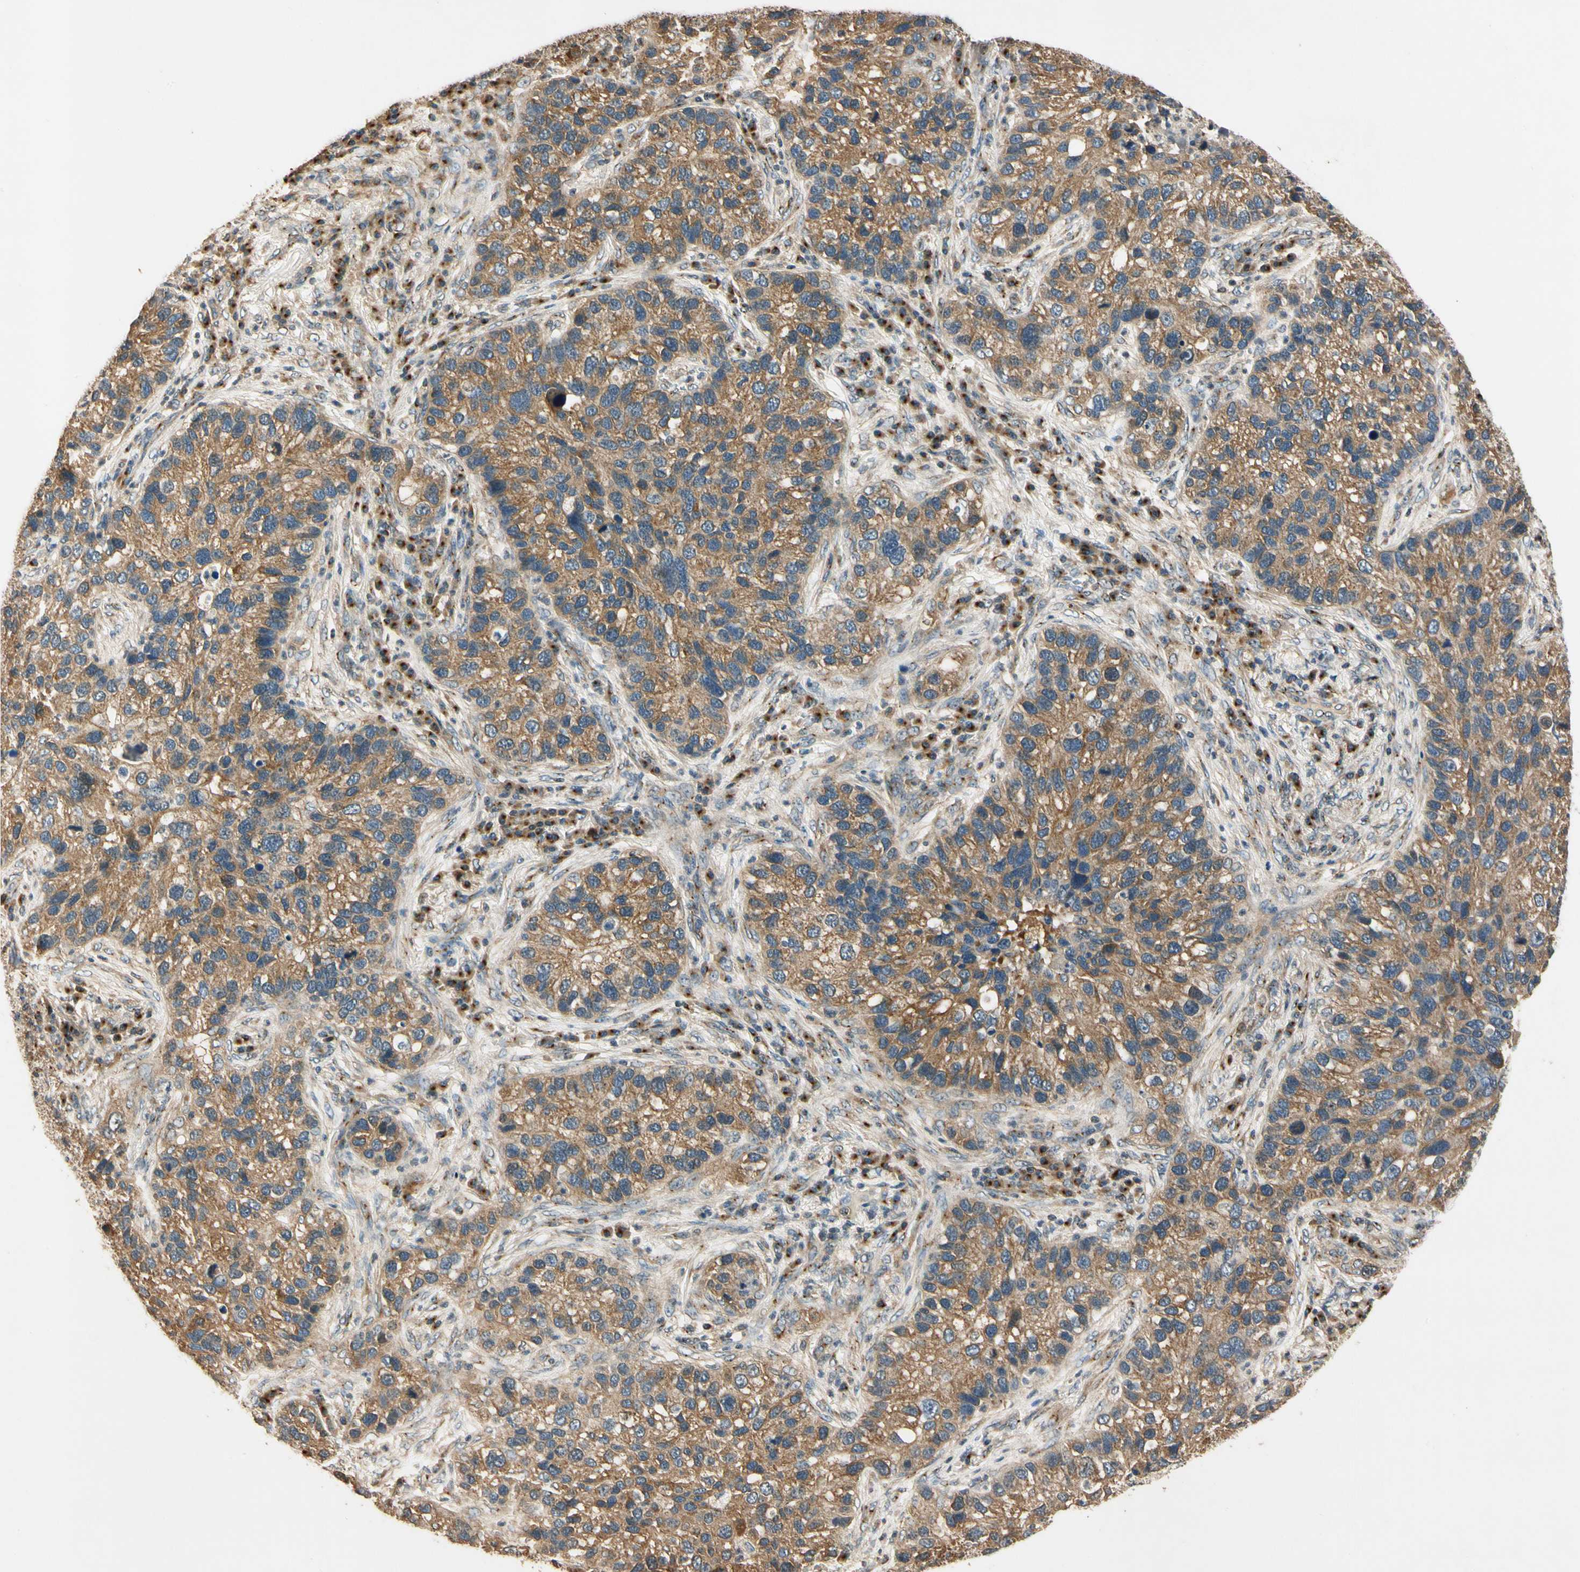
{"staining": {"intensity": "moderate", "quantity": ">75%", "location": "cytoplasmic/membranous"}, "tissue": "lung cancer", "cell_type": "Tumor cells", "image_type": "cancer", "snomed": [{"axis": "morphology", "description": "Normal tissue, NOS"}, {"axis": "morphology", "description": "Adenocarcinoma, NOS"}, {"axis": "topography", "description": "Bronchus"}, {"axis": "topography", "description": "Lung"}], "caption": "An image showing moderate cytoplasmic/membranous positivity in about >75% of tumor cells in lung adenocarcinoma, as visualized by brown immunohistochemical staining.", "gene": "AKAP9", "patient": {"sex": "male", "age": 54}}